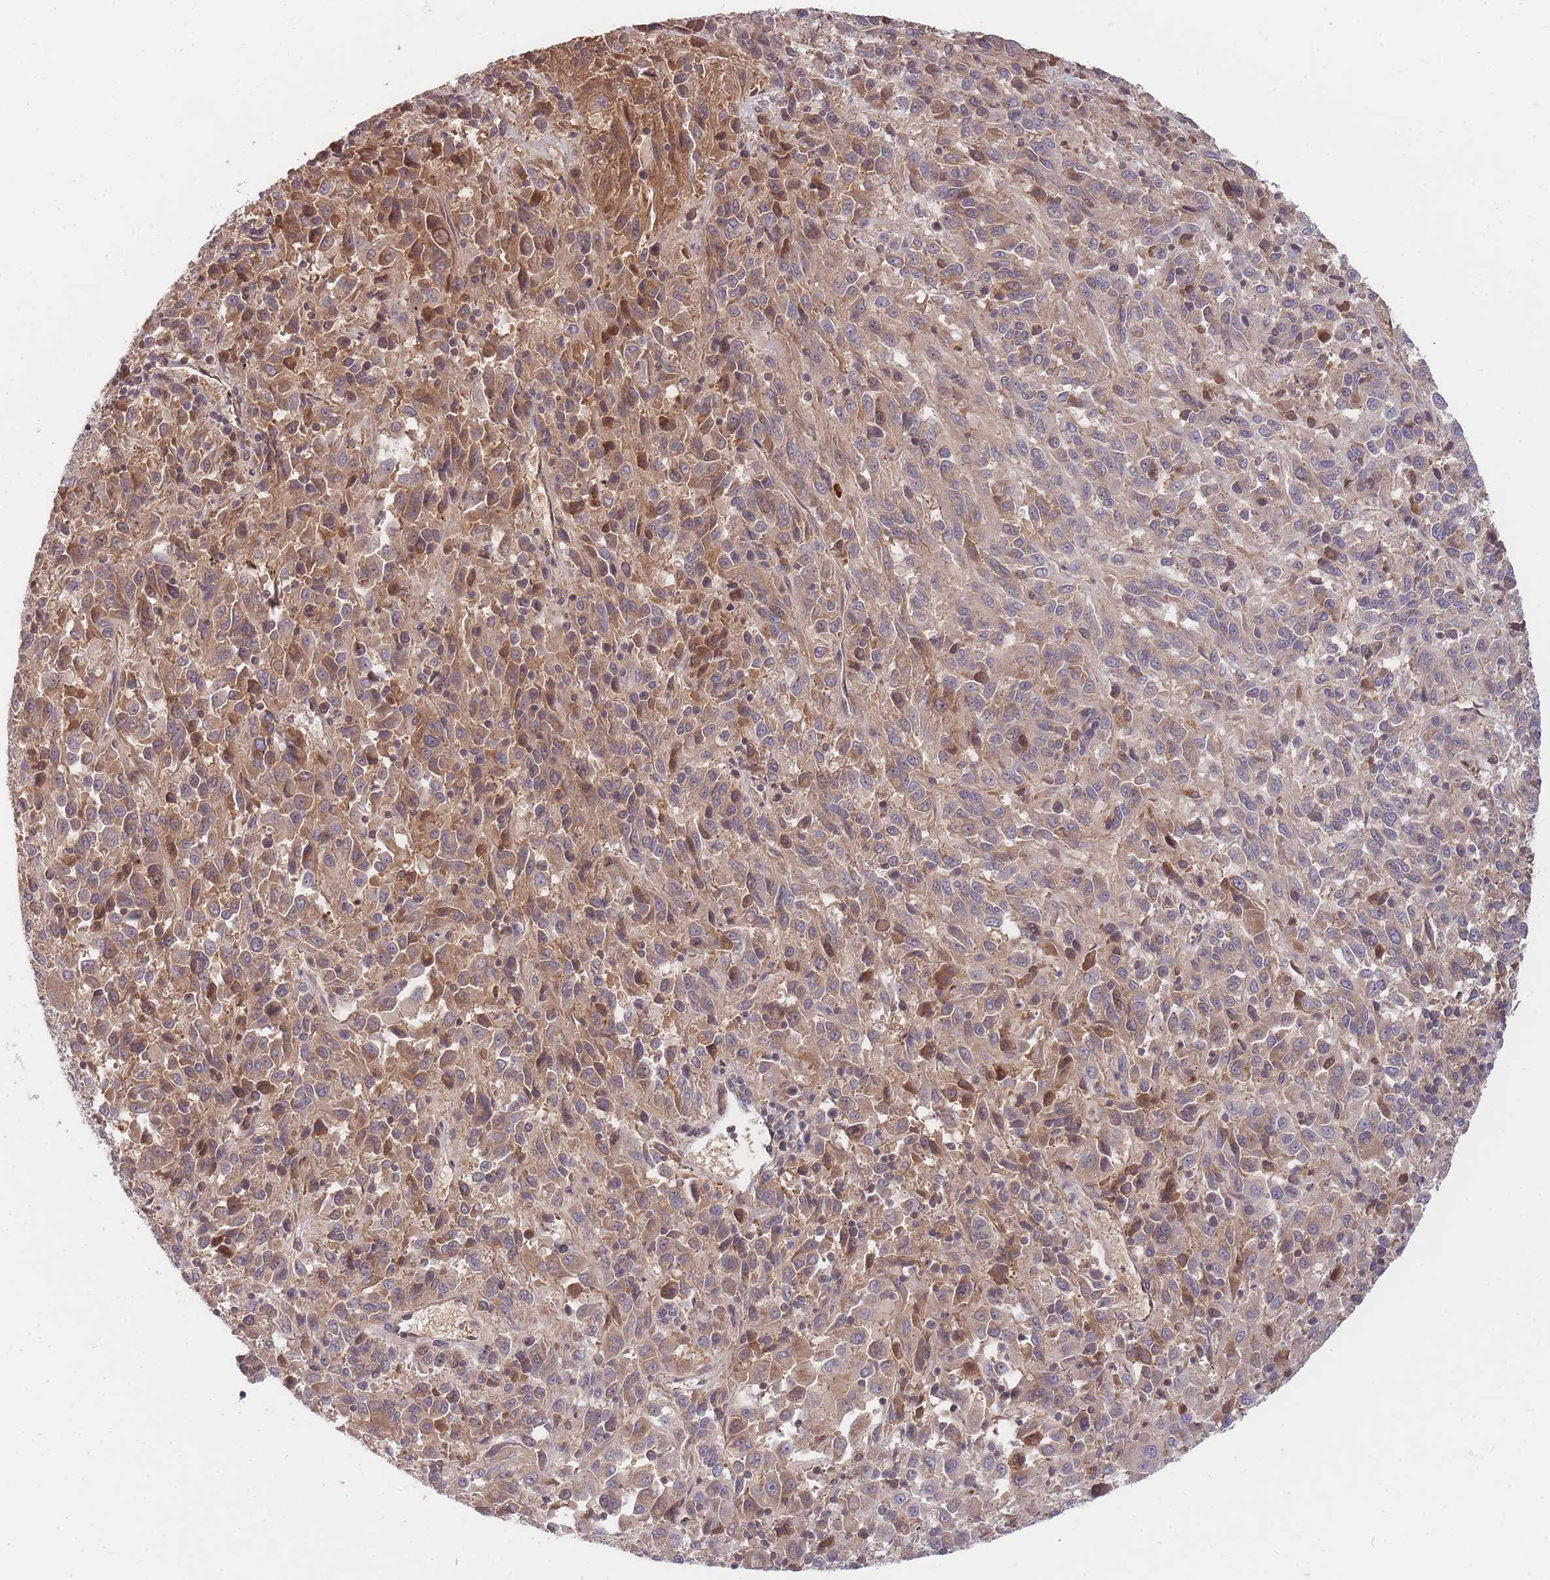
{"staining": {"intensity": "weak", "quantity": "25%-75%", "location": "cytoplasmic/membranous"}, "tissue": "melanoma", "cell_type": "Tumor cells", "image_type": "cancer", "snomed": [{"axis": "morphology", "description": "Malignant melanoma, Metastatic site"}, {"axis": "topography", "description": "Lung"}], "caption": "A micrograph of malignant melanoma (metastatic site) stained for a protein reveals weak cytoplasmic/membranous brown staining in tumor cells.", "gene": "RALGDS", "patient": {"sex": "male", "age": 64}}